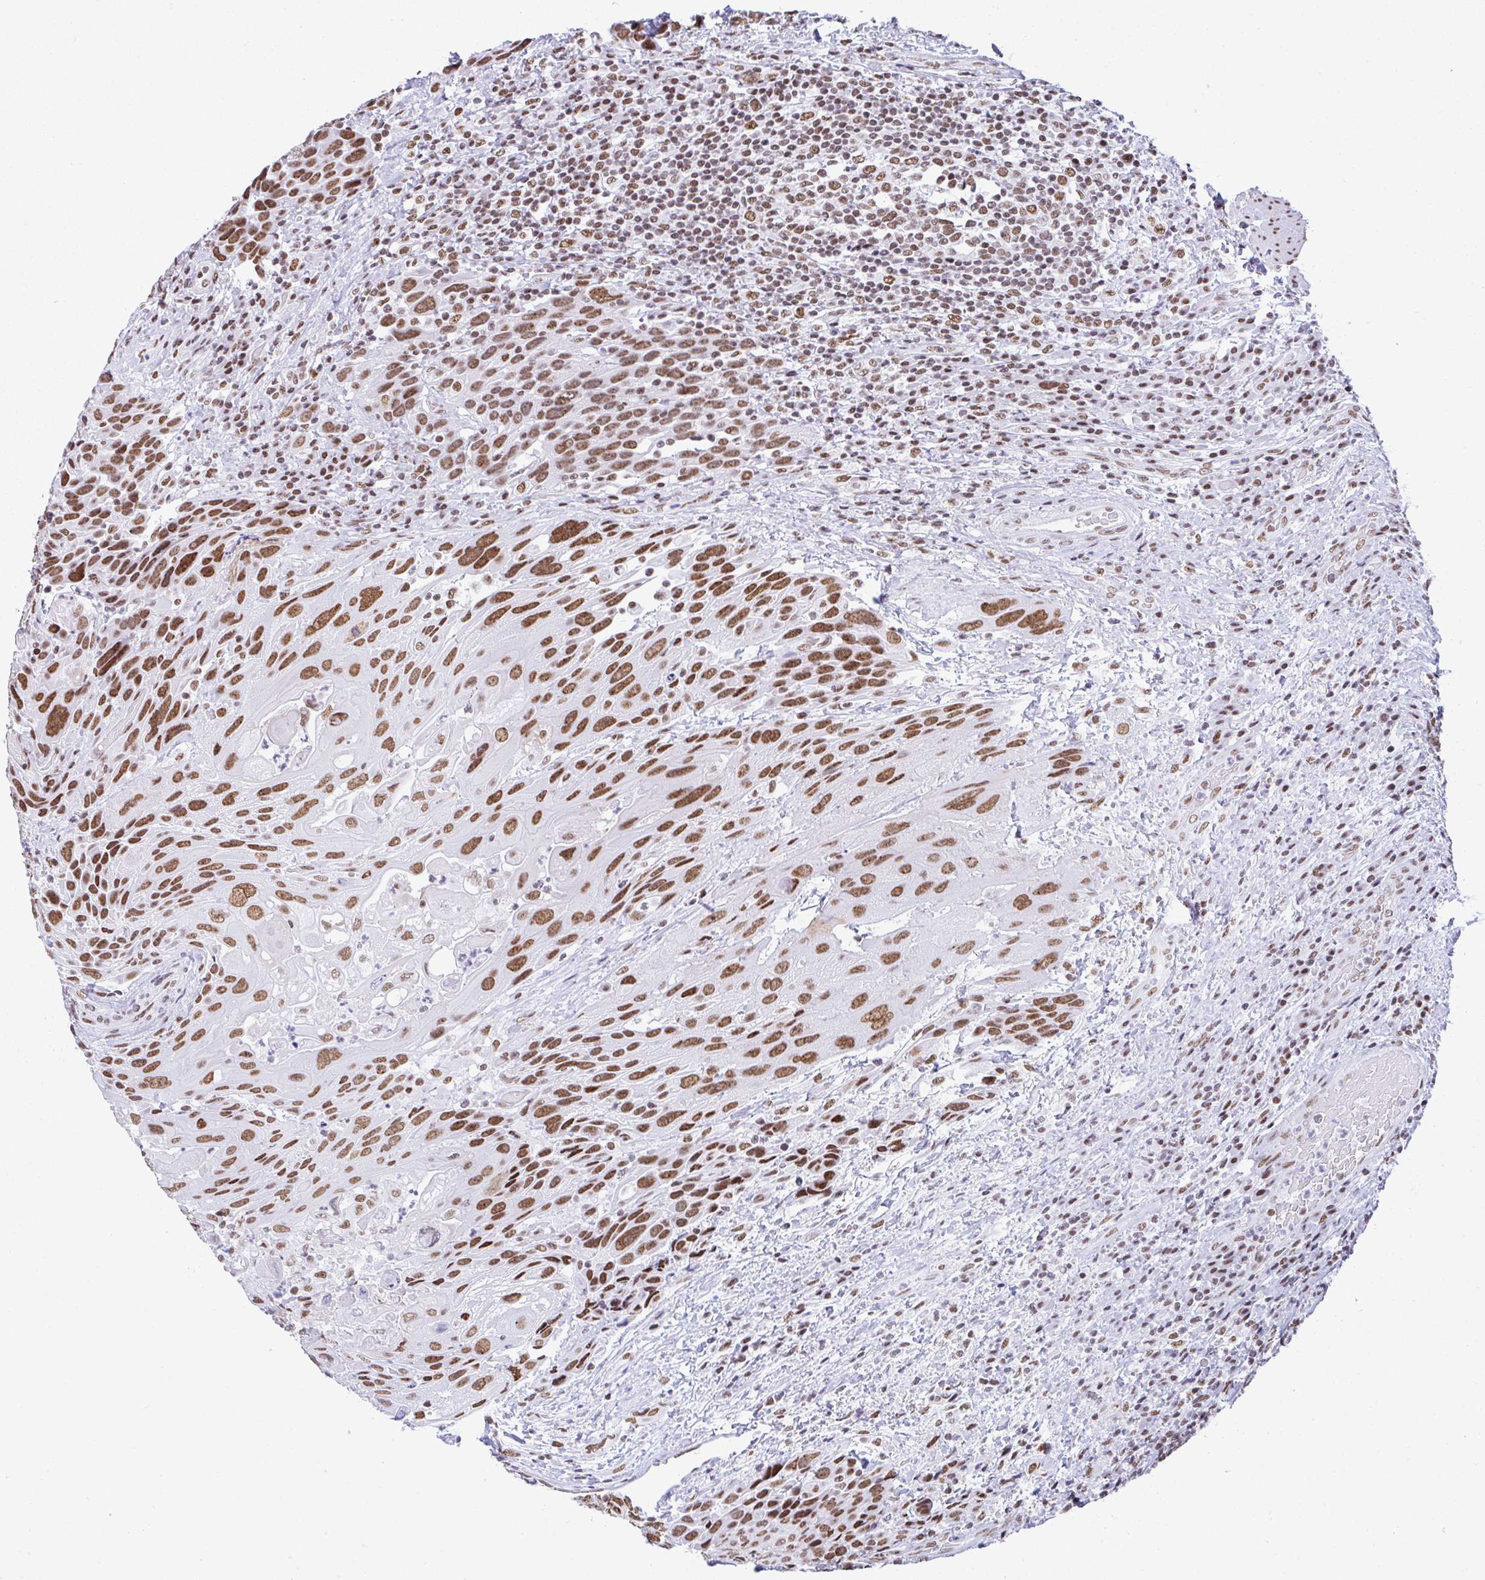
{"staining": {"intensity": "strong", "quantity": ">75%", "location": "nuclear"}, "tissue": "urothelial cancer", "cell_type": "Tumor cells", "image_type": "cancer", "snomed": [{"axis": "morphology", "description": "Urothelial carcinoma, High grade"}, {"axis": "topography", "description": "Urinary bladder"}], "caption": "This histopathology image exhibits immunohistochemistry staining of urothelial cancer, with high strong nuclear expression in about >75% of tumor cells.", "gene": "DDX52", "patient": {"sex": "female", "age": 70}}